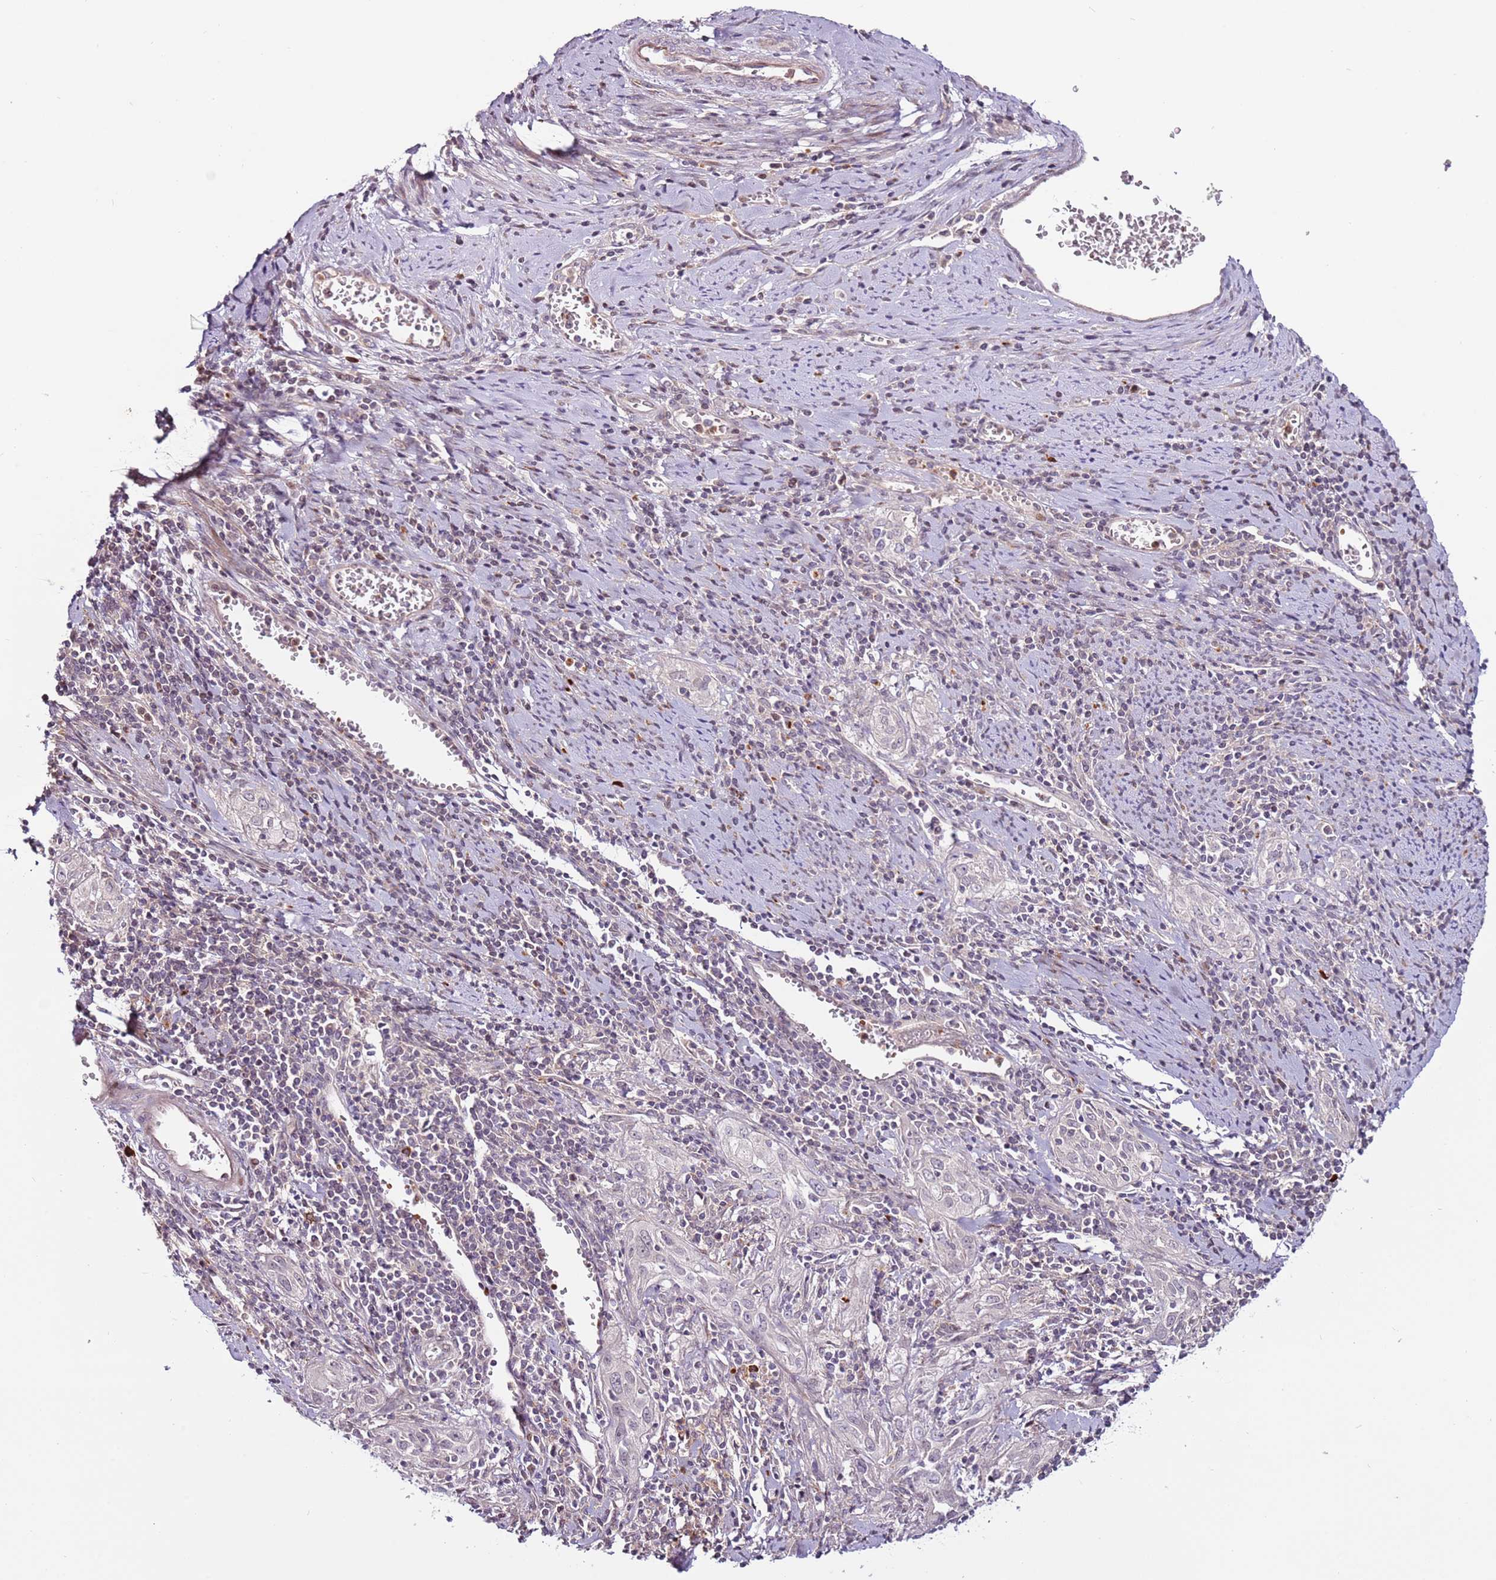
{"staining": {"intensity": "negative", "quantity": "none", "location": "none"}, "tissue": "cervical cancer", "cell_type": "Tumor cells", "image_type": "cancer", "snomed": [{"axis": "morphology", "description": "Squamous cell carcinoma, NOS"}, {"axis": "topography", "description": "Cervix"}], "caption": "DAB (3,3'-diaminobenzidine) immunohistochemical staining of cervical cancer (squamous cell carcinoma) reveals no significant expression in tumor cells.", "gene": "MTG2", "patient": {"sex": "female", "age": 57}}